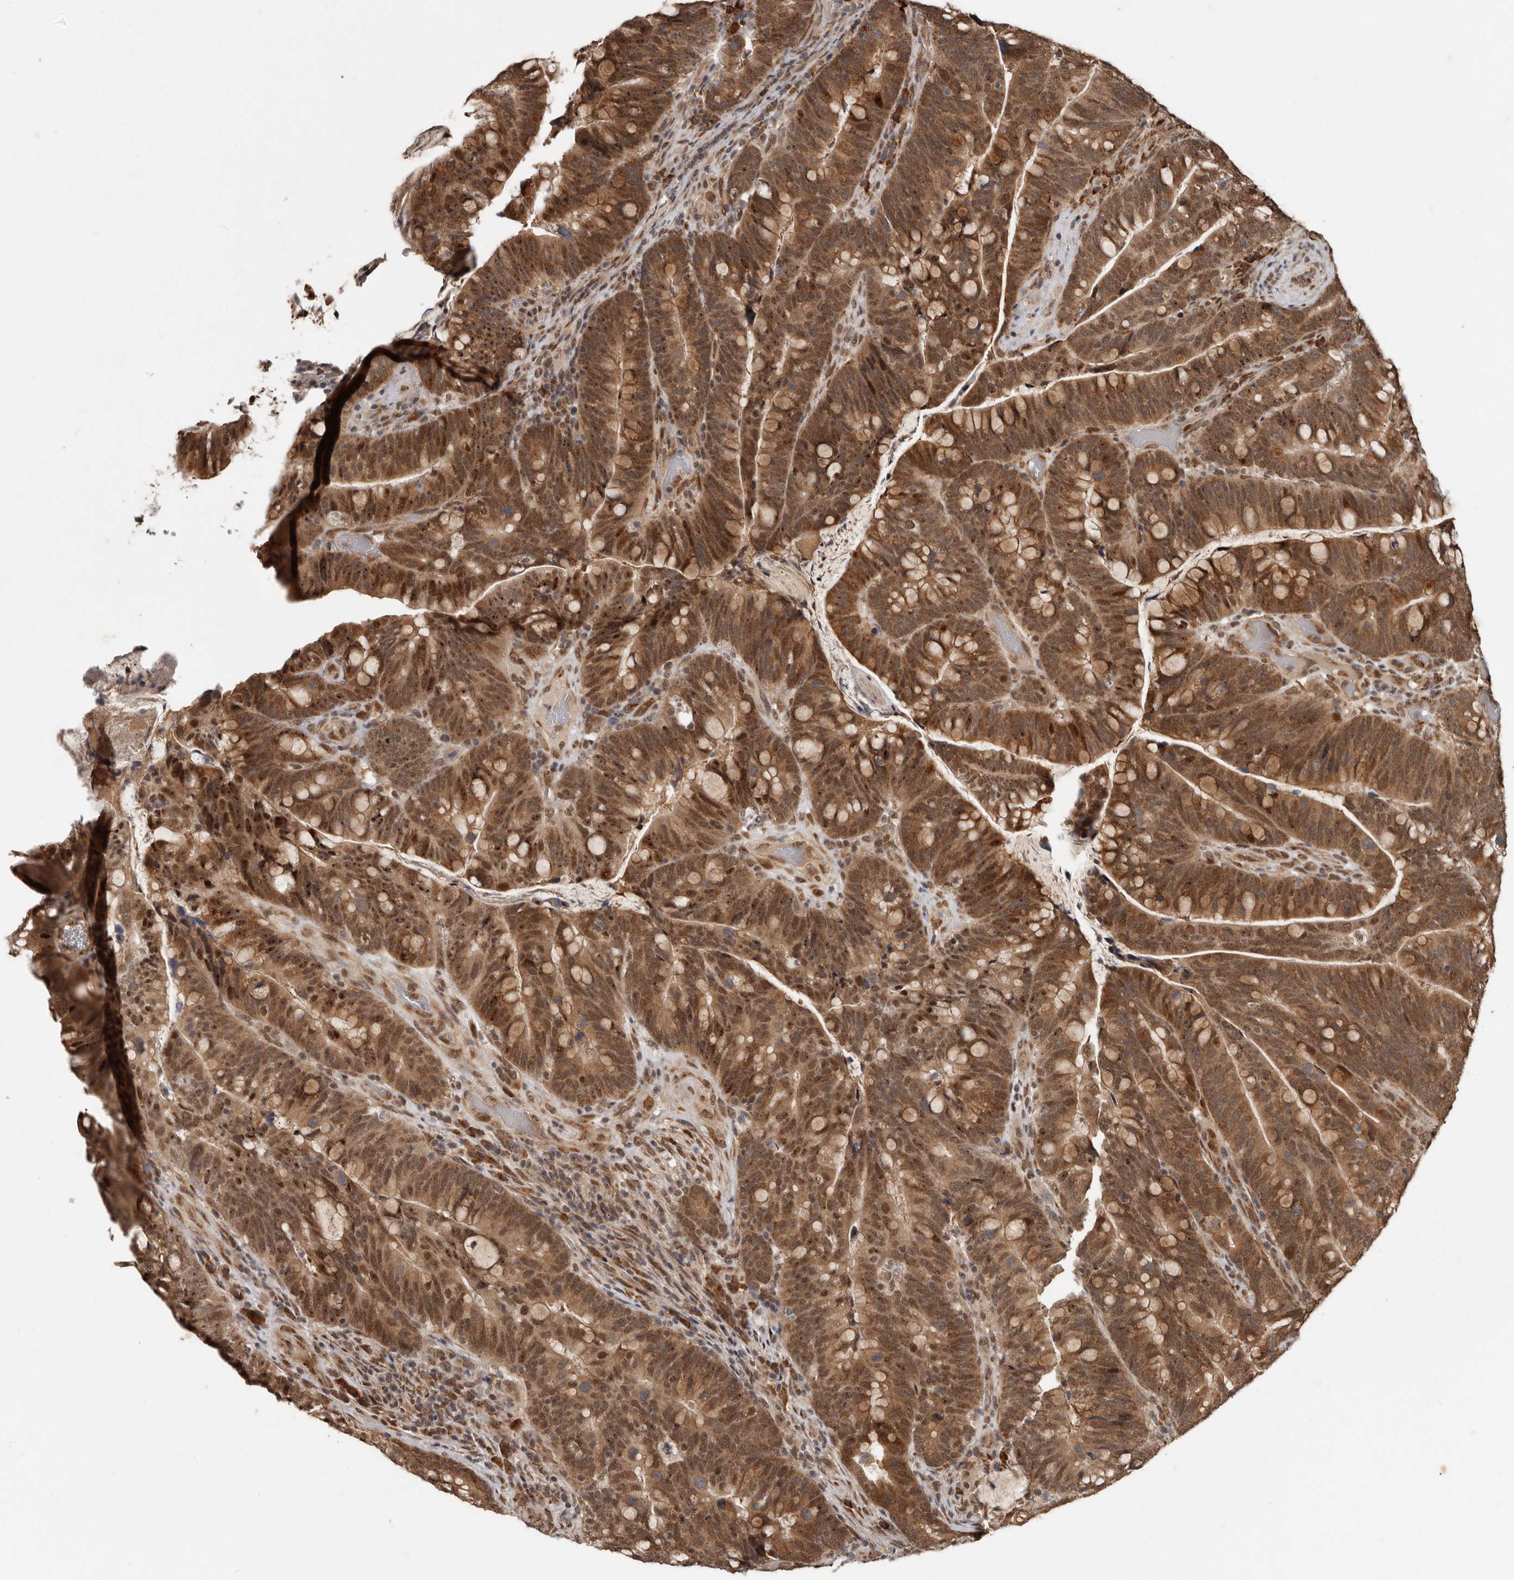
{"staining": {"intensity": "strong", "quantity": ">75%", "location": "cytoplasmic/membranous,nuclear"}, "tissue": "colorectal cancer", "cell_type": "Tumor cells", "image_type": "cancer", "snomed": [{"axis": "morphology", "description": "Adenocarcinoma, NOS"}, {"axis": "topography", "description": "Colon"}], "caption": "IHC of colorectal adenocarcinoma reveals high levels of strong cytoplasmic/membranous and nuclear expression in approximately >75% of tumor cells. Using DAB (3,3'-diaminobenzidine) (brown) and hematoxylin (blue) stains, captured at high magnification using brightfield microscopy.", "gene": "LRGUK", "patient": {"sex": "female", "age": 66}}